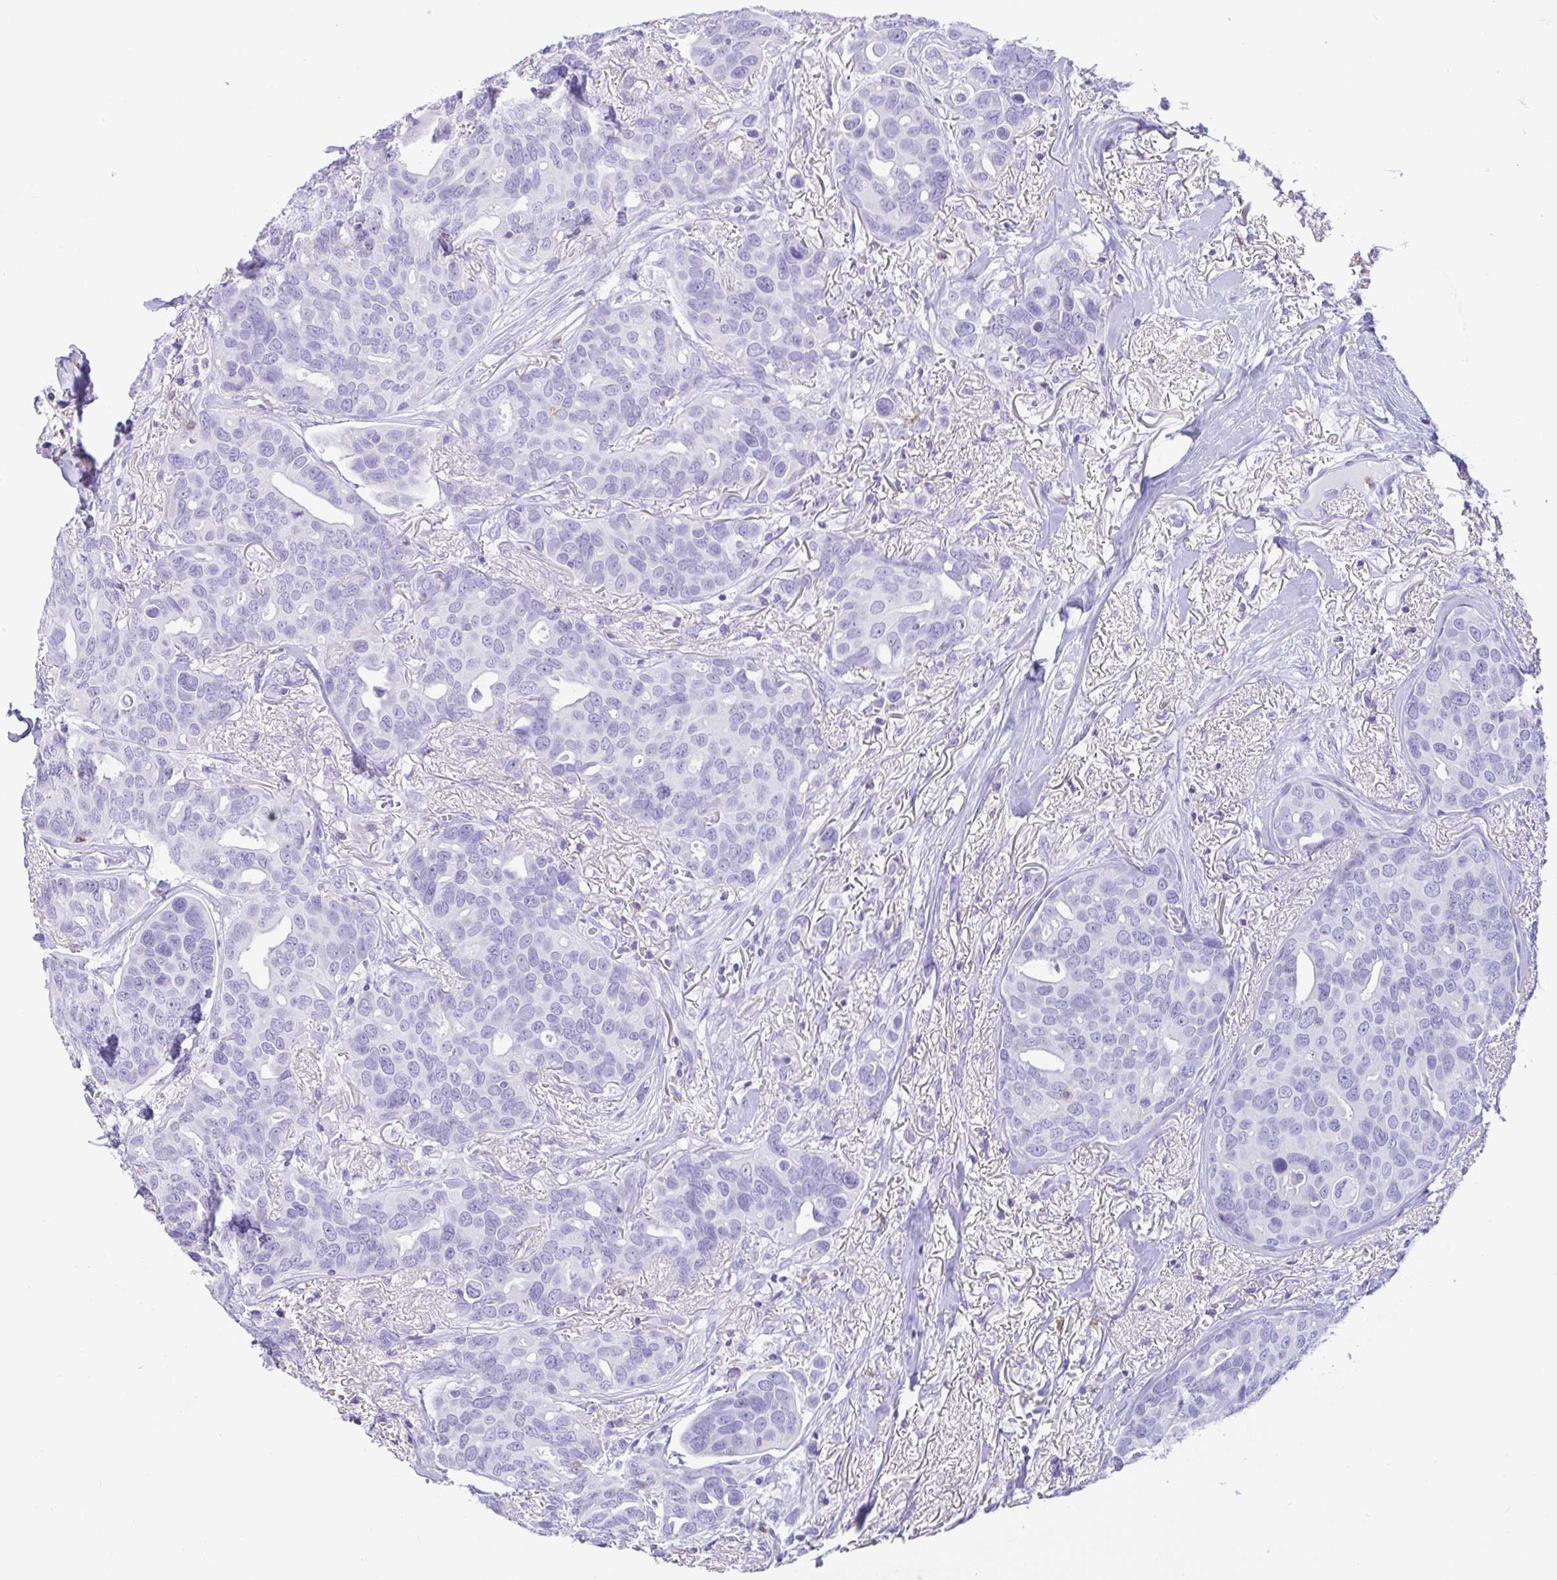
{"staining": {"intensity": "negative", "quantity": "none", "location": "none"}, "tissue": "breast cancer", "cell_type": "Tumor cells", "image_type": "cancer", "snomed": [{"axis": "morphology", "description": "Duct carcinoma"}, {"axis": "topography", "description": "Breast"}], "caption": "IHC photomicrograph of neoplastic tissue: human invasive ductal carcinoma (breast) stained with DAB (3,3'-diaminobenzidine) exhibits no significant protein expression in tumor cells.", "gene": "CD5", "patient": {"sex": "female", "age": 54}}